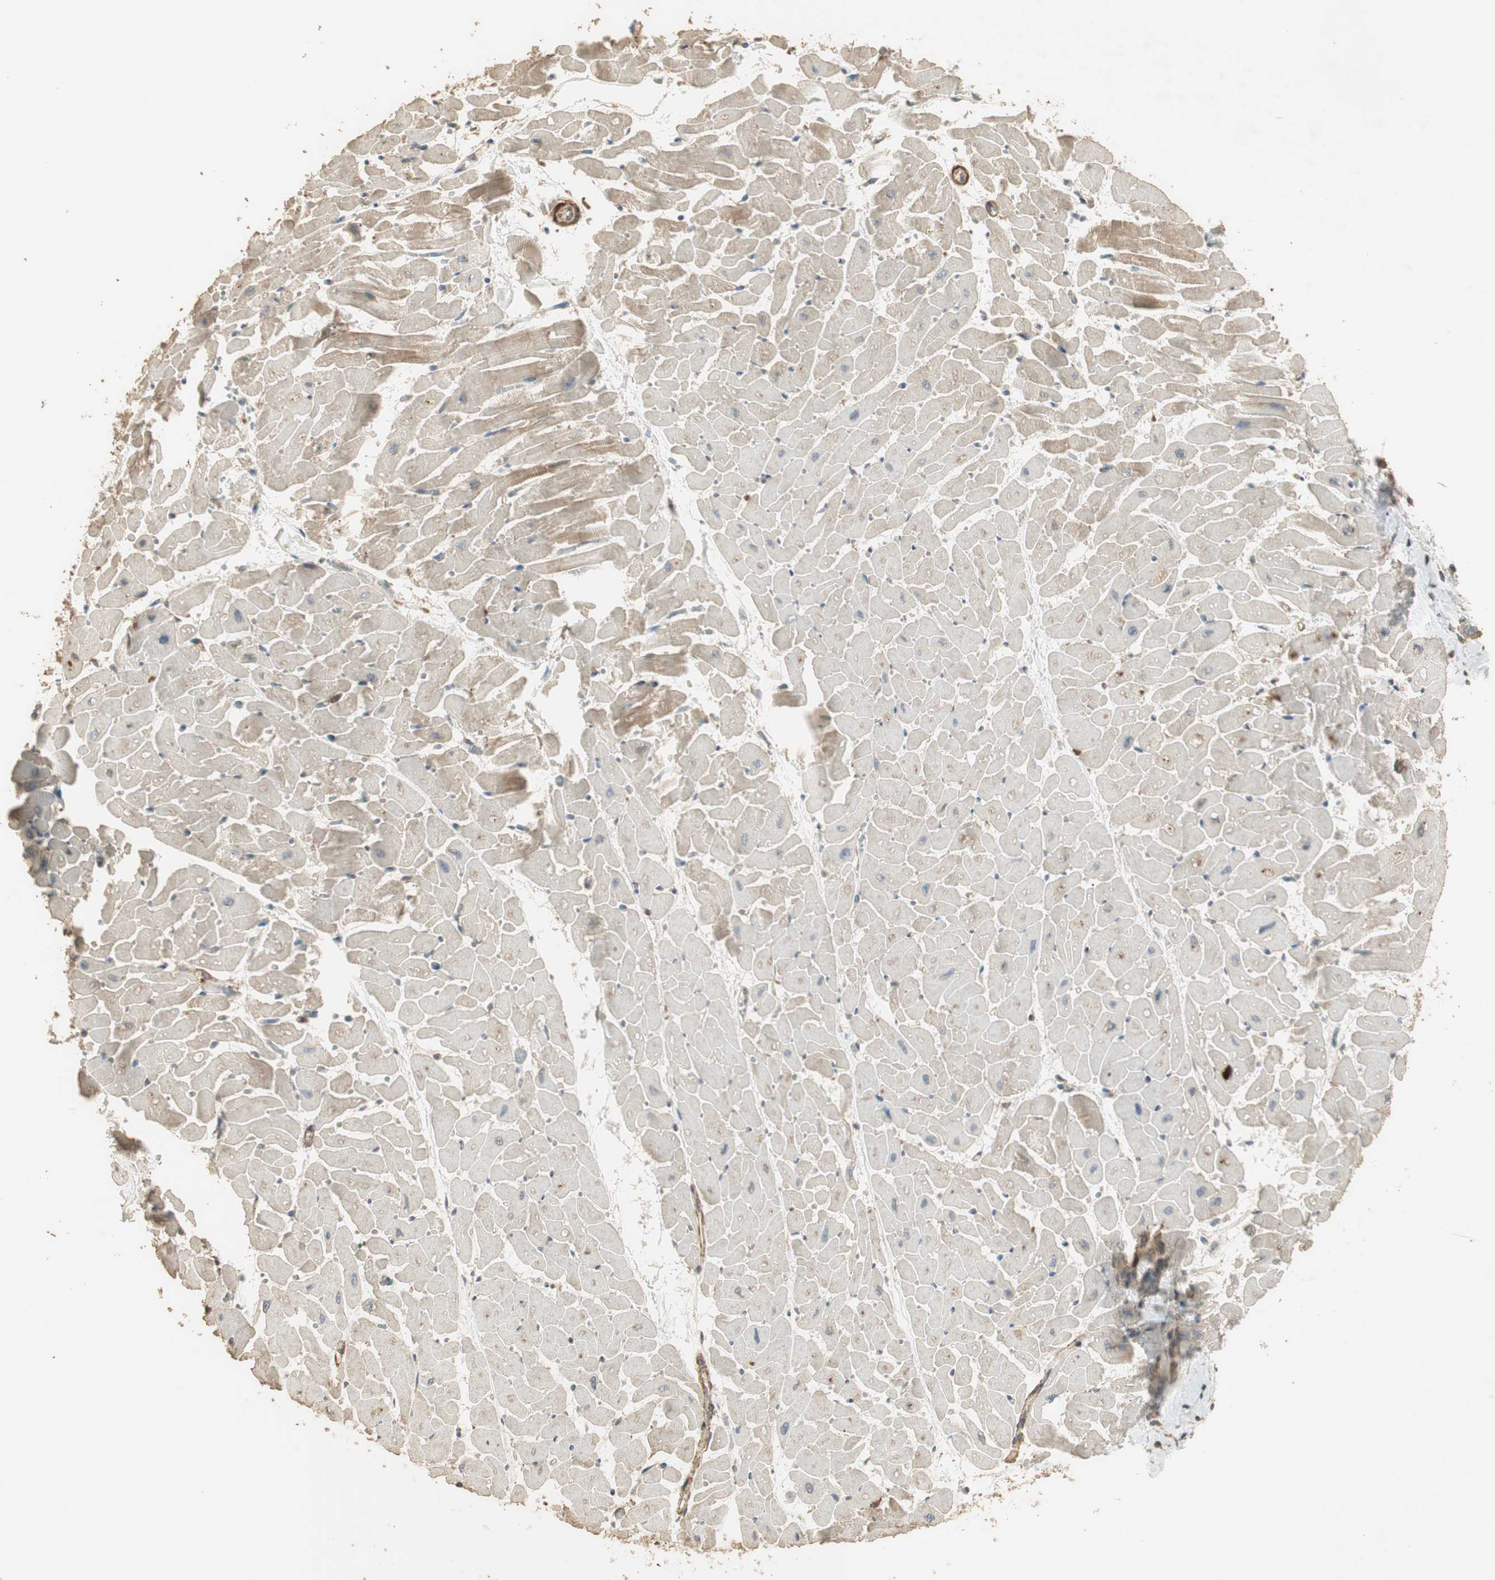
{"staining": {"intensity": "weak", "quantity": "25%-75%", "location": "none"}, "tissue": "heart muscle", "cell_type": "Cardiomyocytes", "image_type": "normal", "snomed": [{"axis": "morphology", "description": "Normal tissue, NOS"}, {"axis": "topography", "description": "Heart"}], "caption": "The micrograph displays staining of normal heart muscle, revealing weak None protein positivity (brown color) within cardiomyocytes.", "gene": "USP2", "patient": {"sex": "female", "age": 19}}